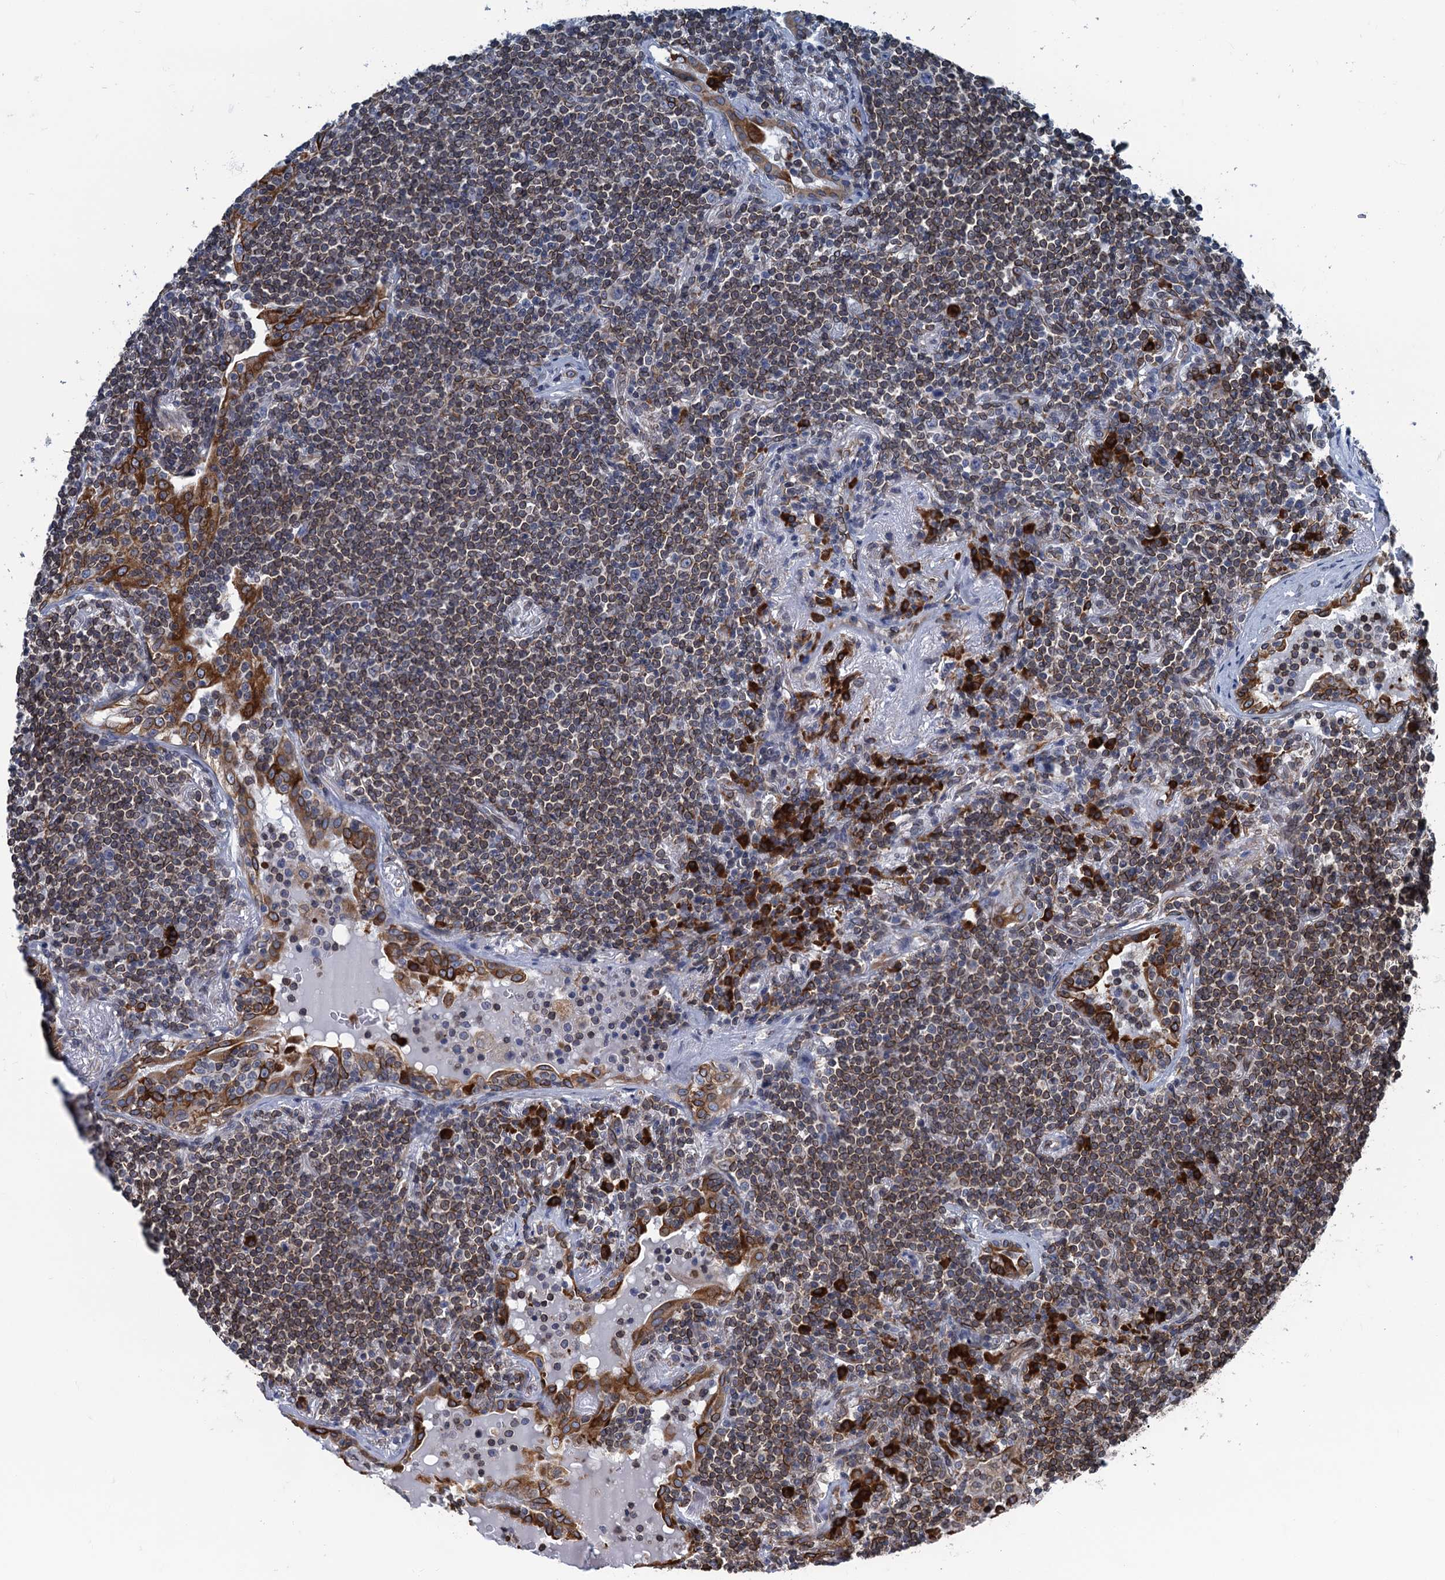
{"staining": {"intensity": "moderate", "quantity": ">75%", "location": "cytoplasmic/membranous"}, "tissue": "lymphoma", "cell_type": "Tumor cells", "image_type": "cancer", "snomed": [{"axis": "morphology", "description": "Malignant lymphoma, non-Hodgkin's type, Low grade"}, {"axis": "topography", "description": "Lung"}], "caption": "Human lymphoma stained for a protein (brown) demonstrates moderate cytoplasmic/membranous positive expression in approximately >75% of tumor cells.", "gene": "TMEM205", "patient": {"sex": "female", "age": 71}}